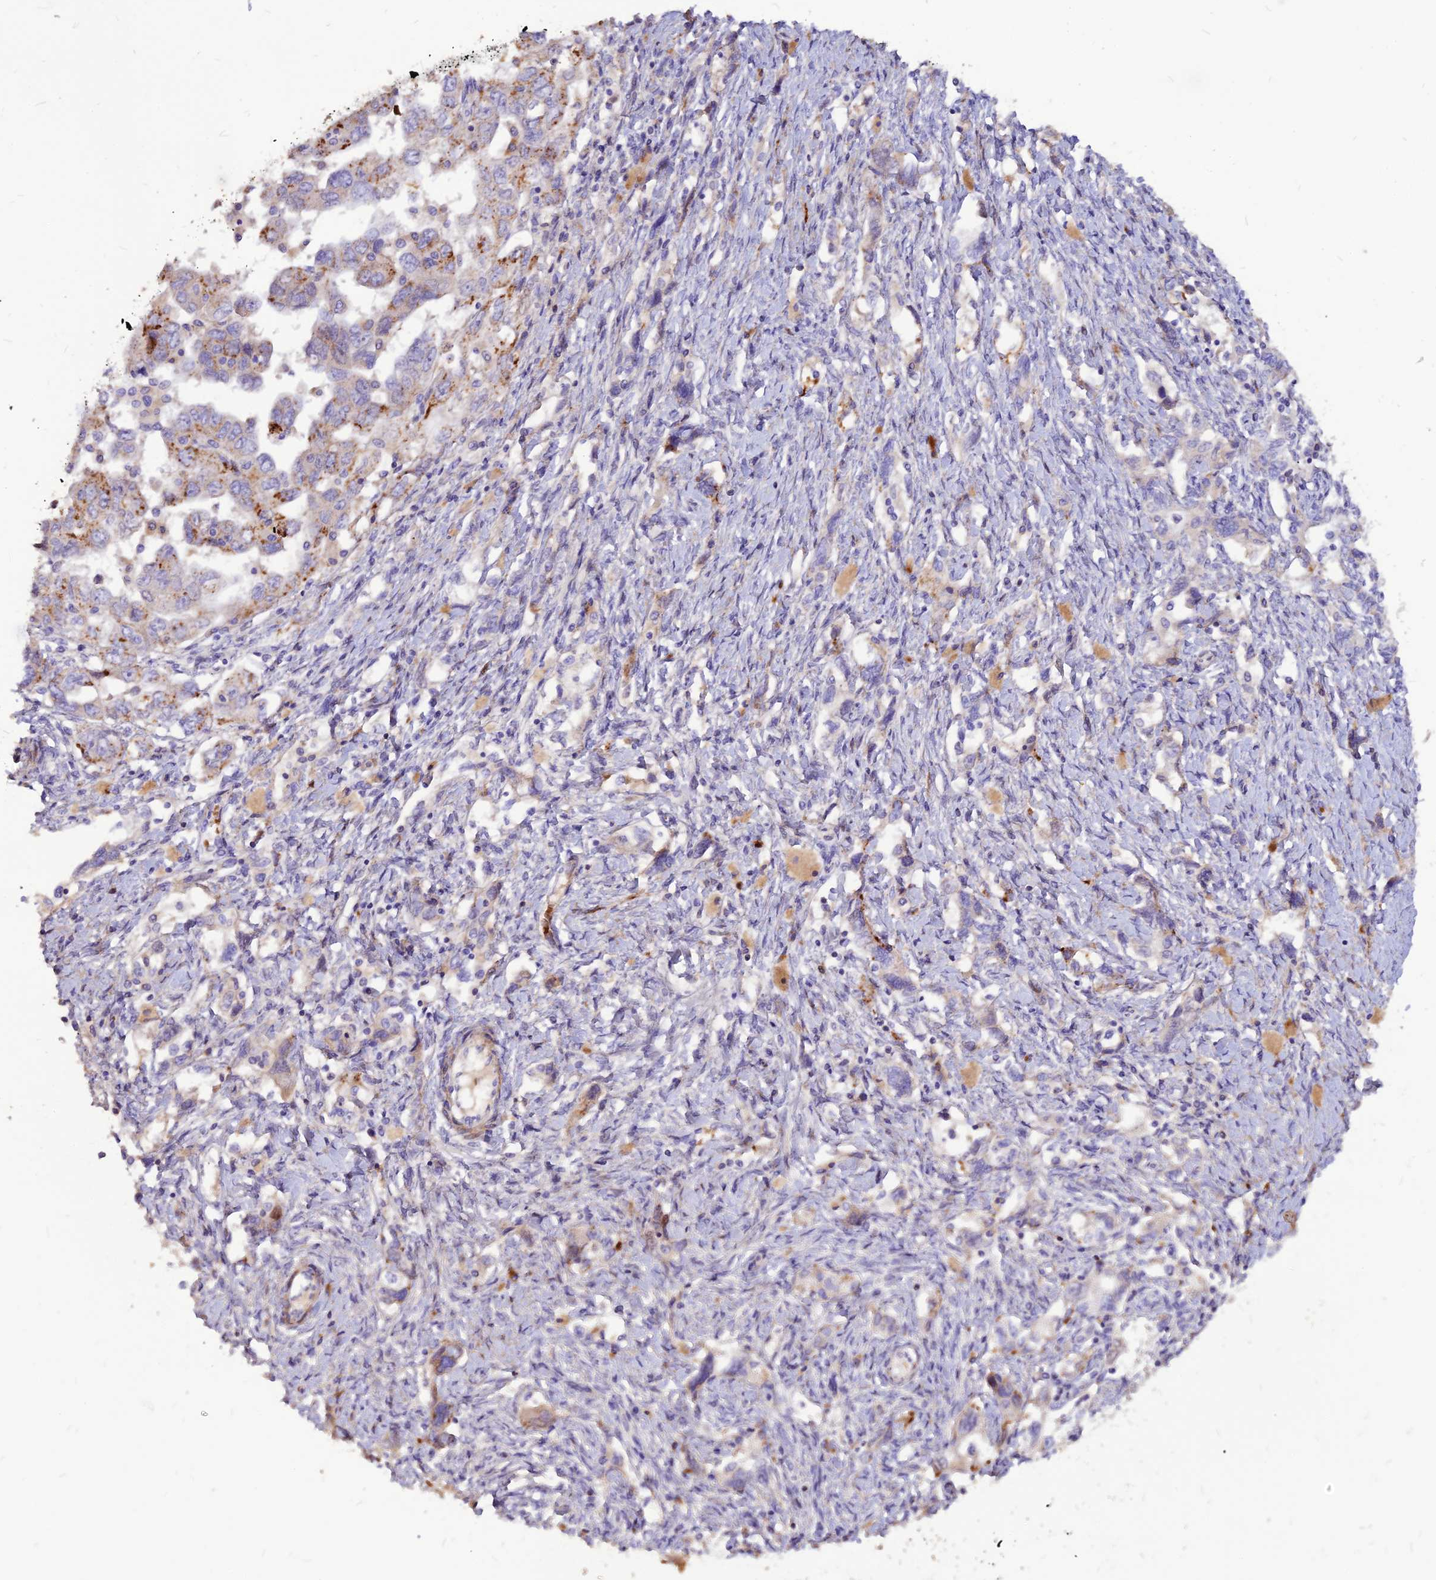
{"staining": {"intensity": "moderate", "quantity": "<25%", "location": "cytoplasmic/membranous"}, "tissue": "ovarian cancer", "cell_type": "Tumor cells", "image_type": "cancer", "snomed": [{"axis": "morphology", "description": "Carcinoma, NOS"}, {"axis": "morphology", "description": "Cystadenocarcinoma, serous, NOS"}, {"axis": "topography", "description": "Ovary"}], "caption": "Immunohistochemical staining of ovarian cancer (carcinoma) displays moderate cytoplasmic/membranous protein positivity in about <25% of tumor cells.", "gene": "RIMOC1", "patient": {"sex": "female", "age": 69}}